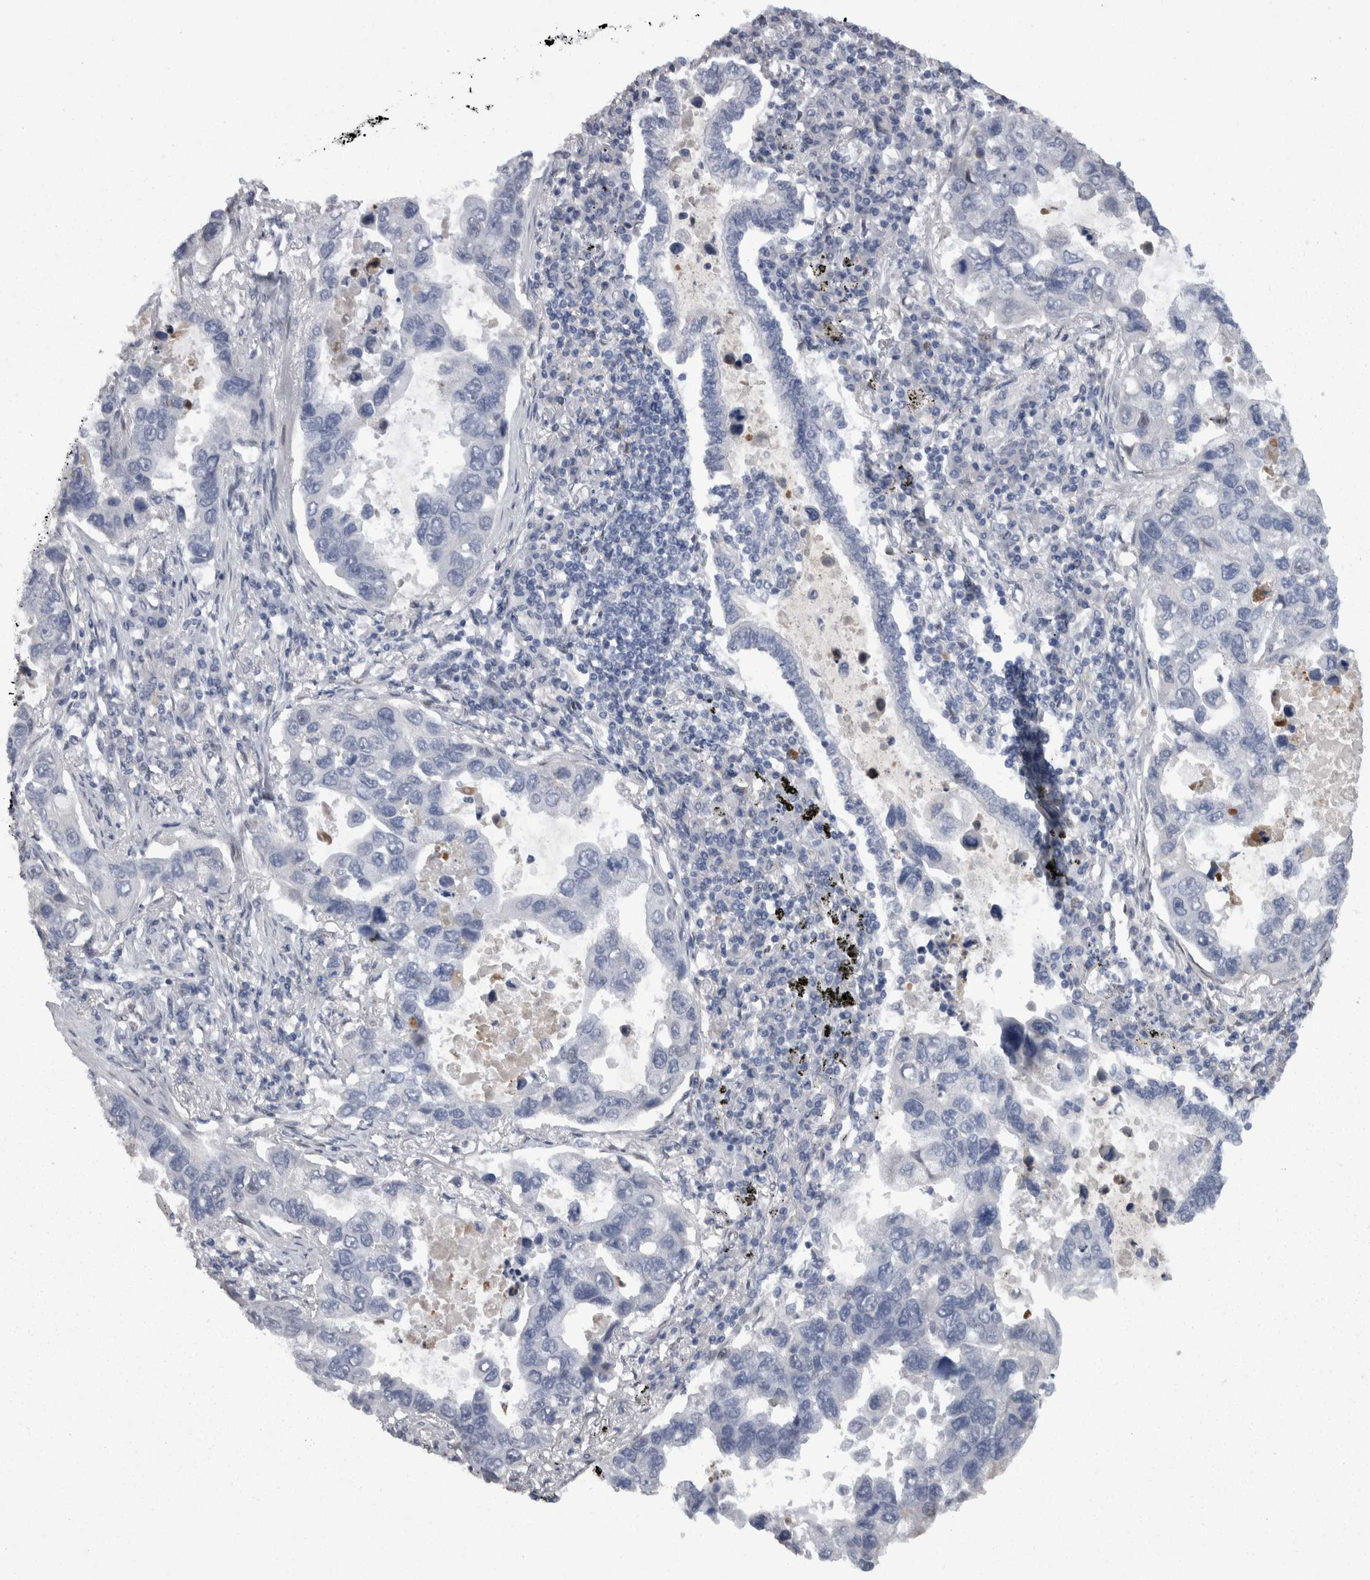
{"staining": {"intensity": "negative", "quantity": "none", "location": "none"}, "tissue": "lung cancer", "cell_type": "Tumor cells", "image_type": "cancer", "snomed": [{"axis": "morphology", "description": "Adenocarcinoma, NOS"}, {"axis": "topography", "description": "Lung"}], "caption": "Image shows no significant protein expression in tumor cells of lung cancer.", "gene": "C1orf54", "patient": {"sex": "male", "age": 64}}